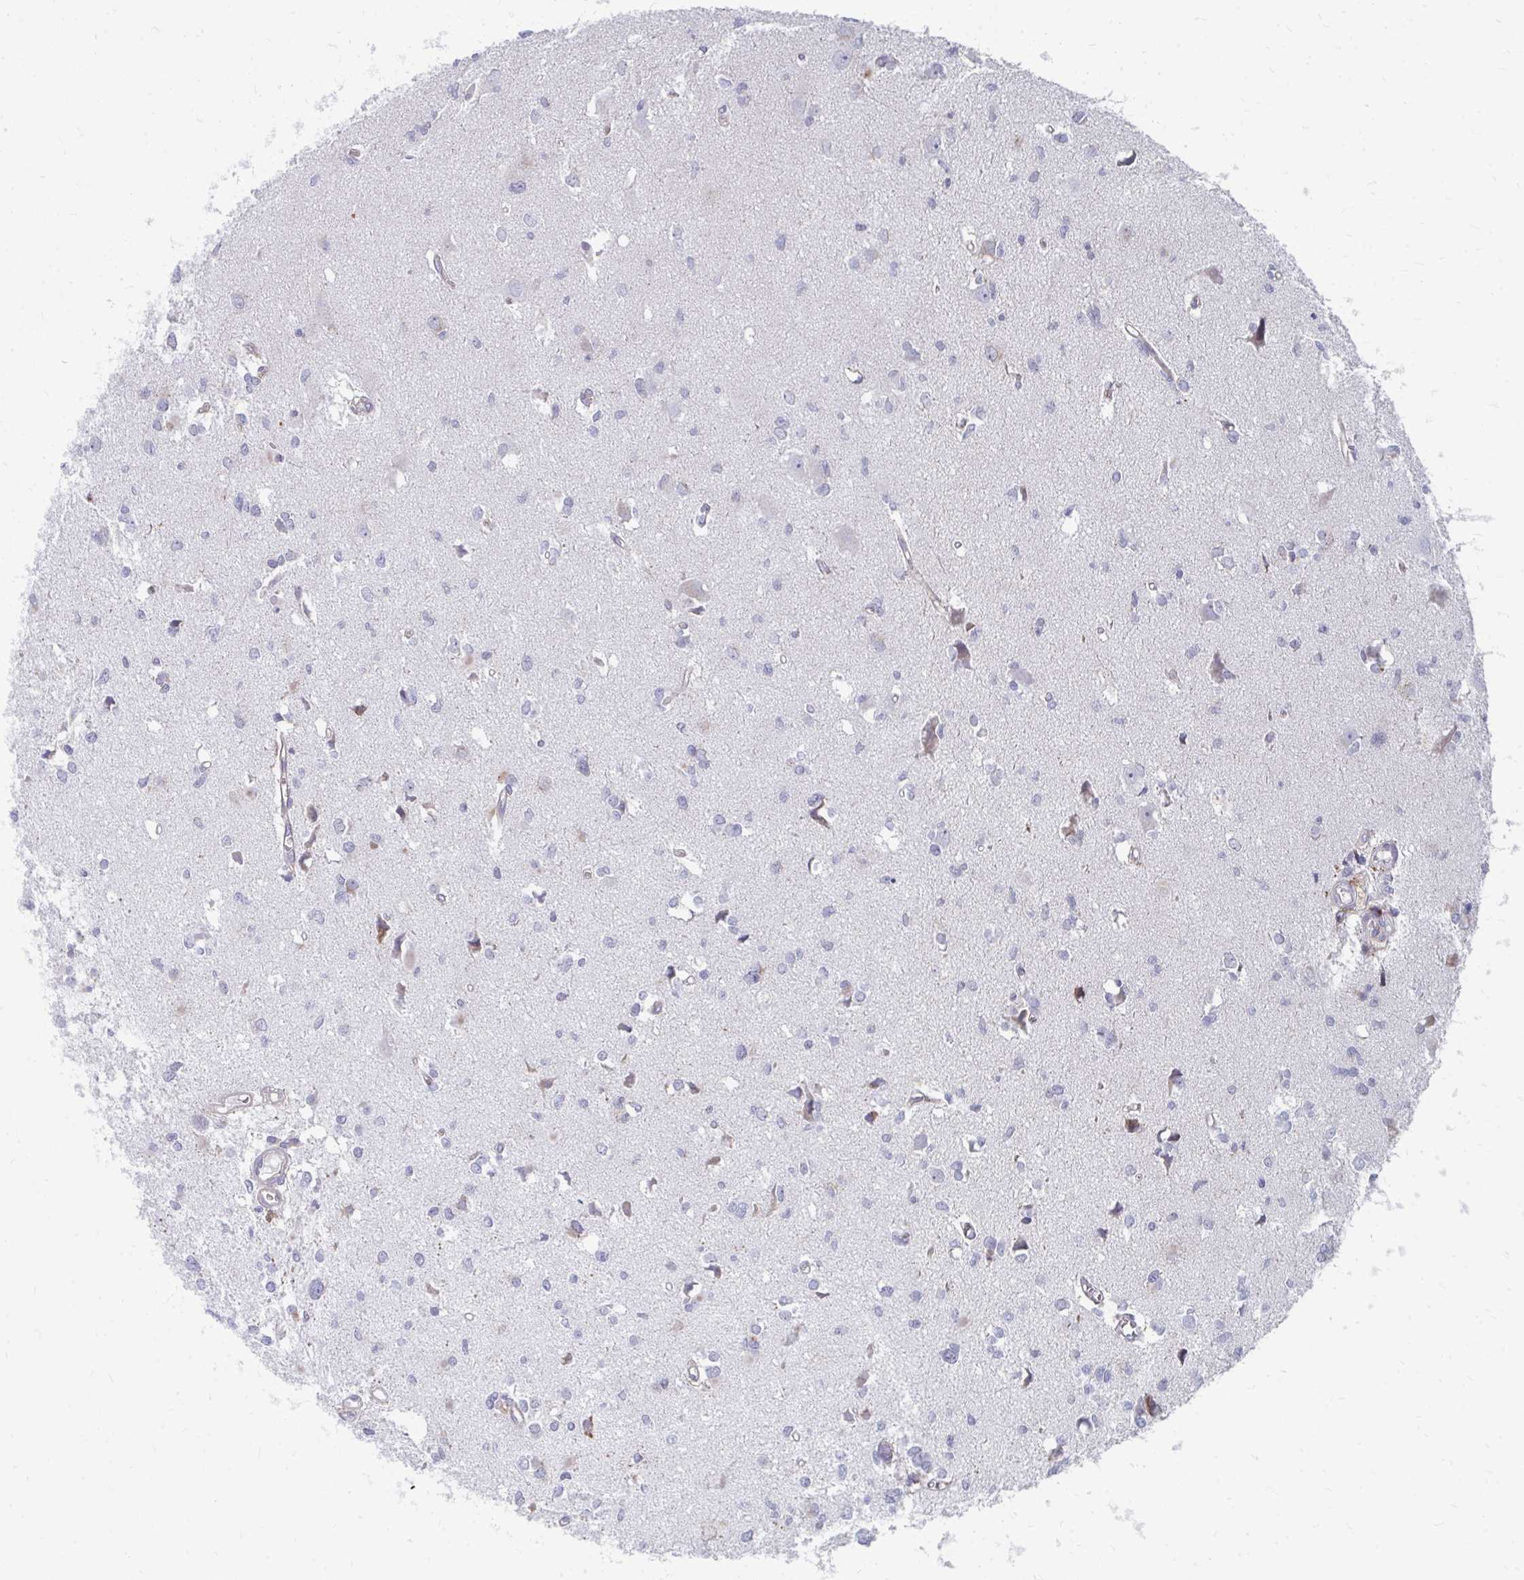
{"staining": {"intensity": "negative", "quantity": "none", "location": "none"}, "tissue": "glioma", "cell_type": "Tumor cells", "image_type": "cancer", "snomed": [{"axis": "morphology", "description": "Glioma, malignant, High grade"}, {"axis": "topography", "description": "Brain"}], "caption": "Malignant glioma (high-grade) was stained to show a protein in brown. There is no significant expression in tumor cells.", "gene": "PABIR3", "patient": {"sex": "male", "age": 23}}